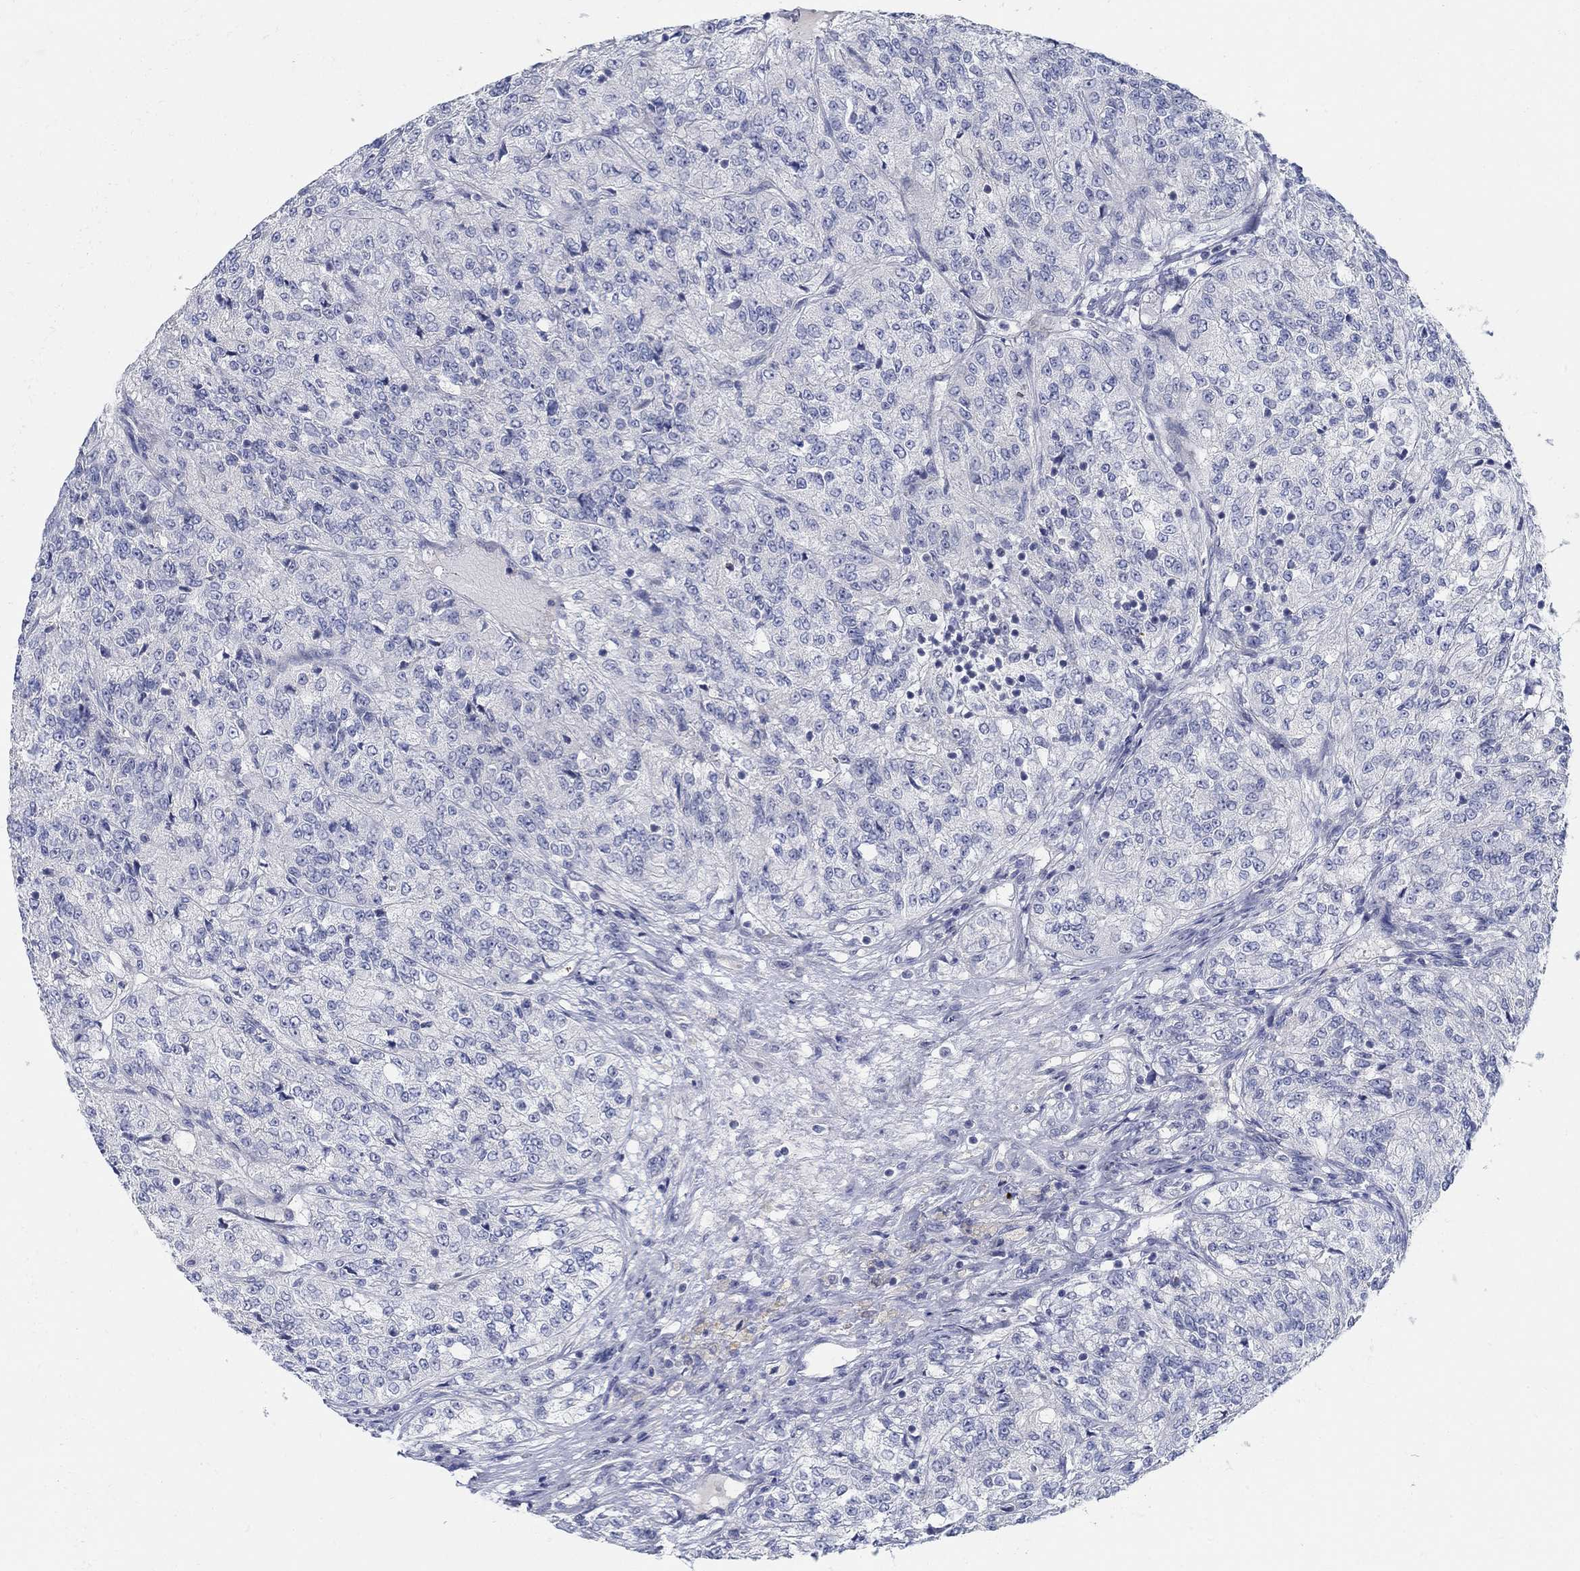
{"staining": {"intensity": "negative", "quantity": "none", "location": "none"}, "tissue": "renal cancer", "cell_type": "Tumor cells", "image_type": "cancer", "snomed": [{"axis": "morphology", "description": "Adenocarcinoma, NOS"}, {"axis": "topography", "description": "Kidney"}], "caption": "There is no significant expression in tumor cells of renal cancer.", "gene": "ANO7", "patient": {"sex": "female", "age": 63}}